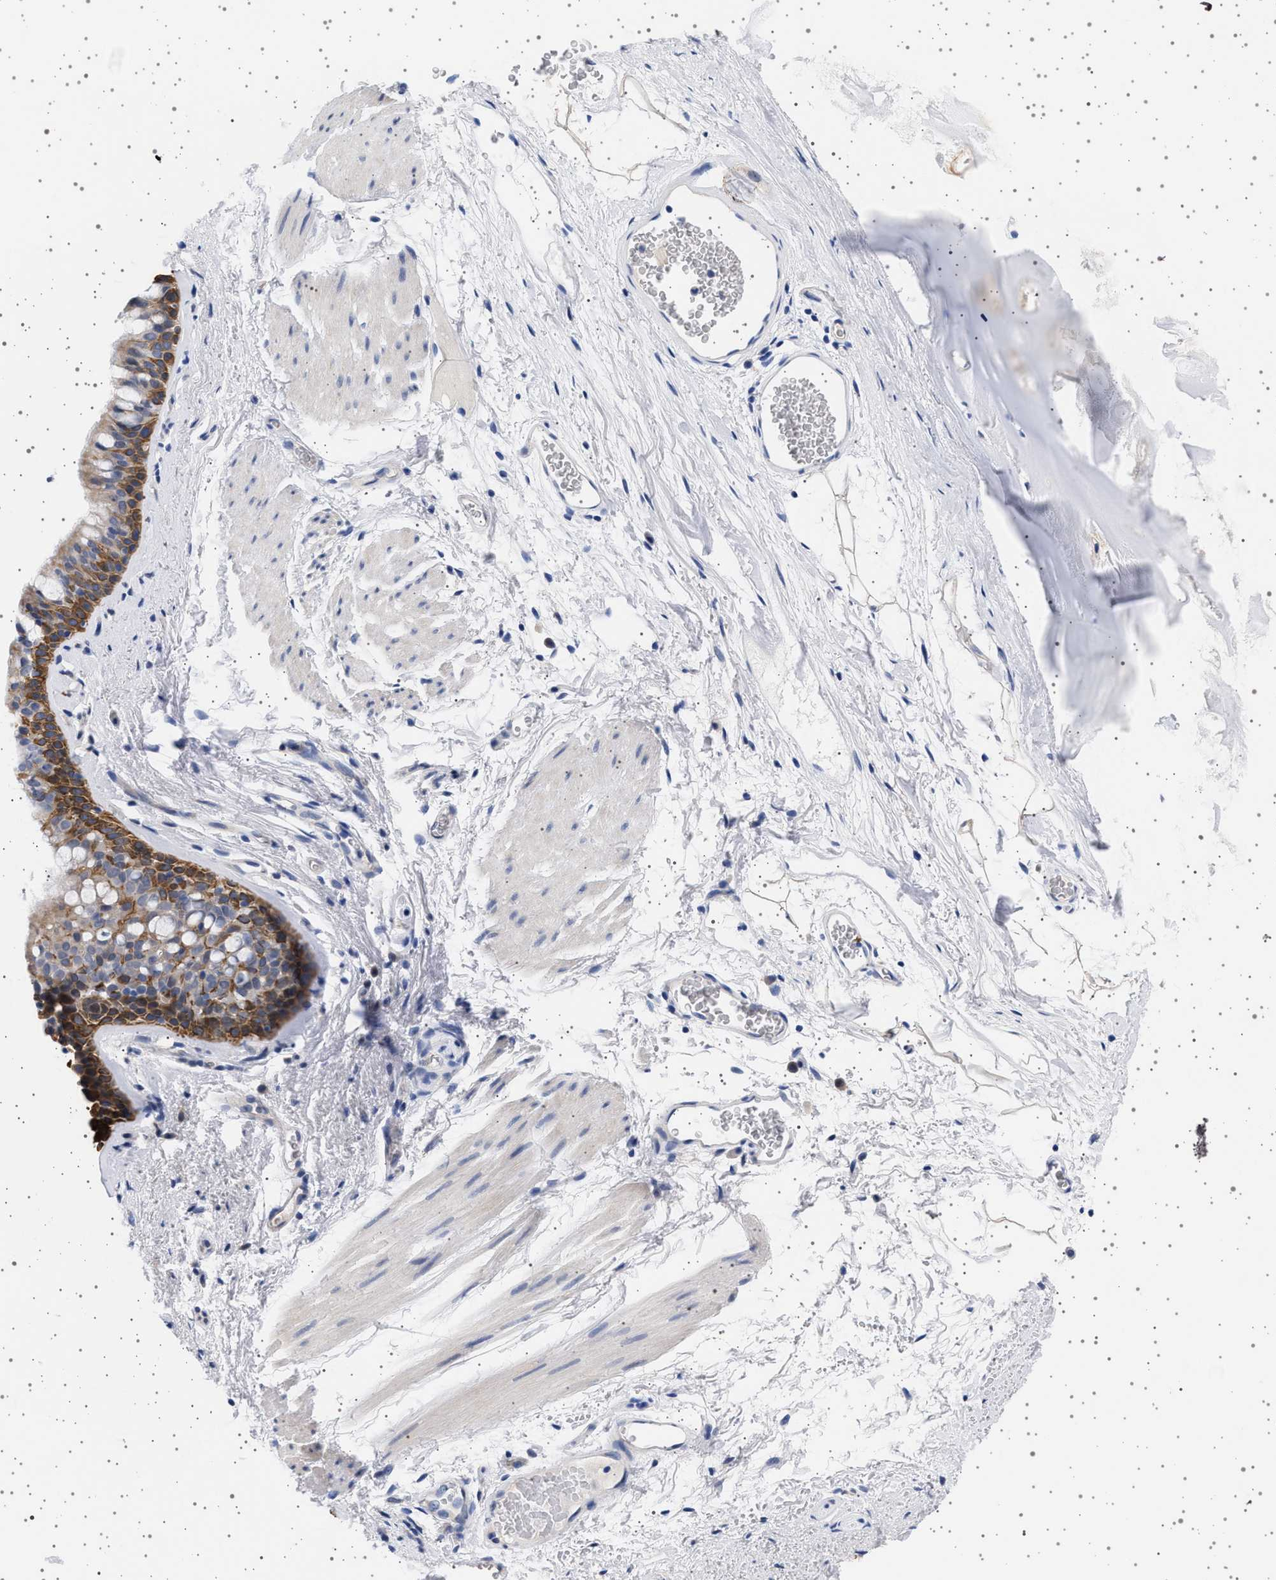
{"staining": {"intensity": "moderate", "quantity": "25%-75%", "location": "cytoplasmic/membranous"}, "tissue": "bronchus", "cell_type": "Respiratory epithelial cells", "image_type": "normal", "snomed": [{"axis": "morphology", "description": "Normal tissue, NOS"}, {"axis": "topography", "description": "Cartilage tissue"}, {"axis": "topography", "description": "Bronchus"}], "caption": "The micrograph reveals immunohistochemical staining of unremarkable bronchus. There is moderate cytoplasmic/membranous expression is seen in about 25%-75% of respiratory epithelial cells.", "gene": "TRMT10B", "patient": {"sex": "female", "age": 53}}